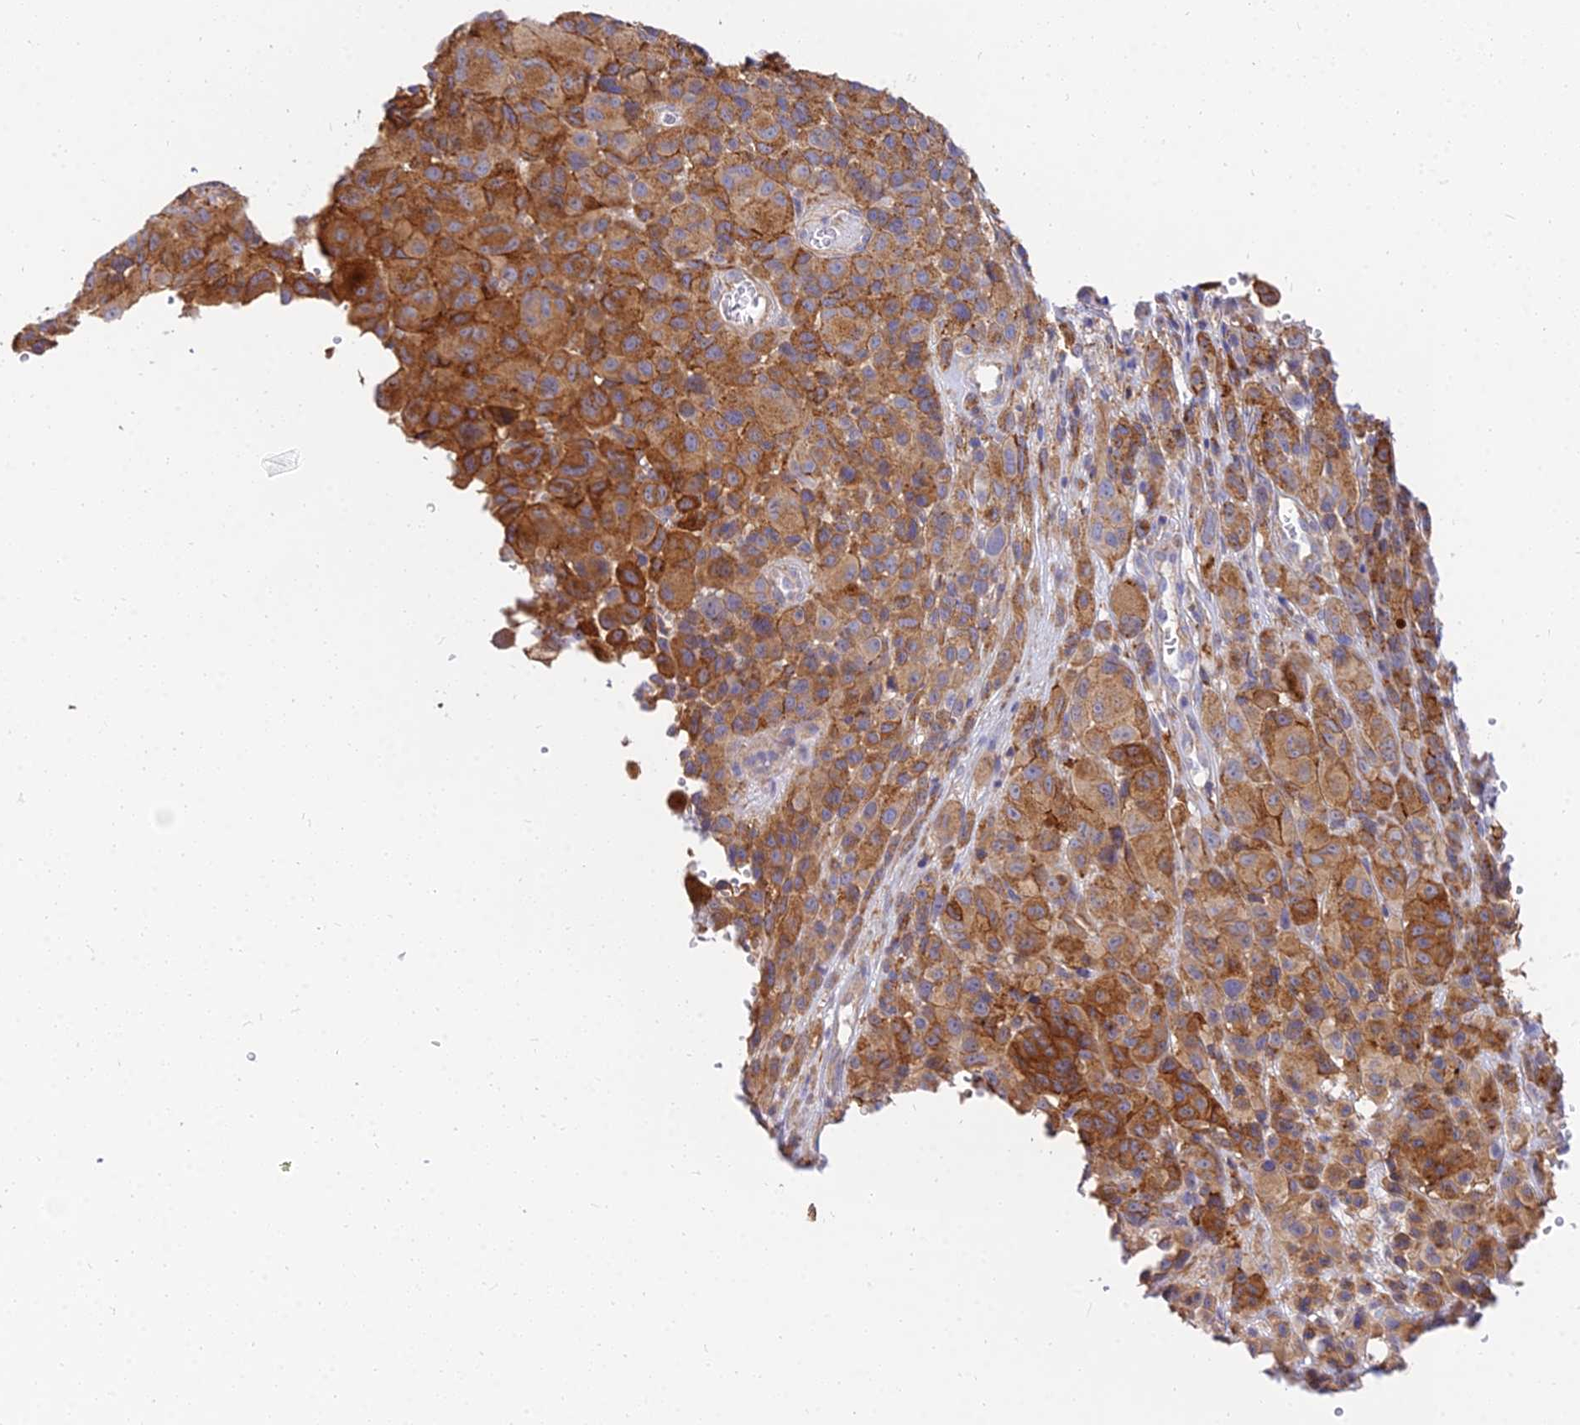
{"staining": {"intensity": "moderate", "quantity": ">75%", "location": "cytoplasmic/membranous"}, "tissue": "melanoma", "cell_type": "Tumor cells", "image_type": "cancer", "snomed": [{"axis": "morphology", "description": "Malignant melanoma, NOS"}, {"axis": "topography", "description": "Skin of trunk"}], "caption": "A medium amount of moderate cytoplasmic/membranous staining is present in about >75% of tumor cells in malignant melanoma tissue.", "gene": "ARL8B", "patient": {"sex": "male", "age": 71}}